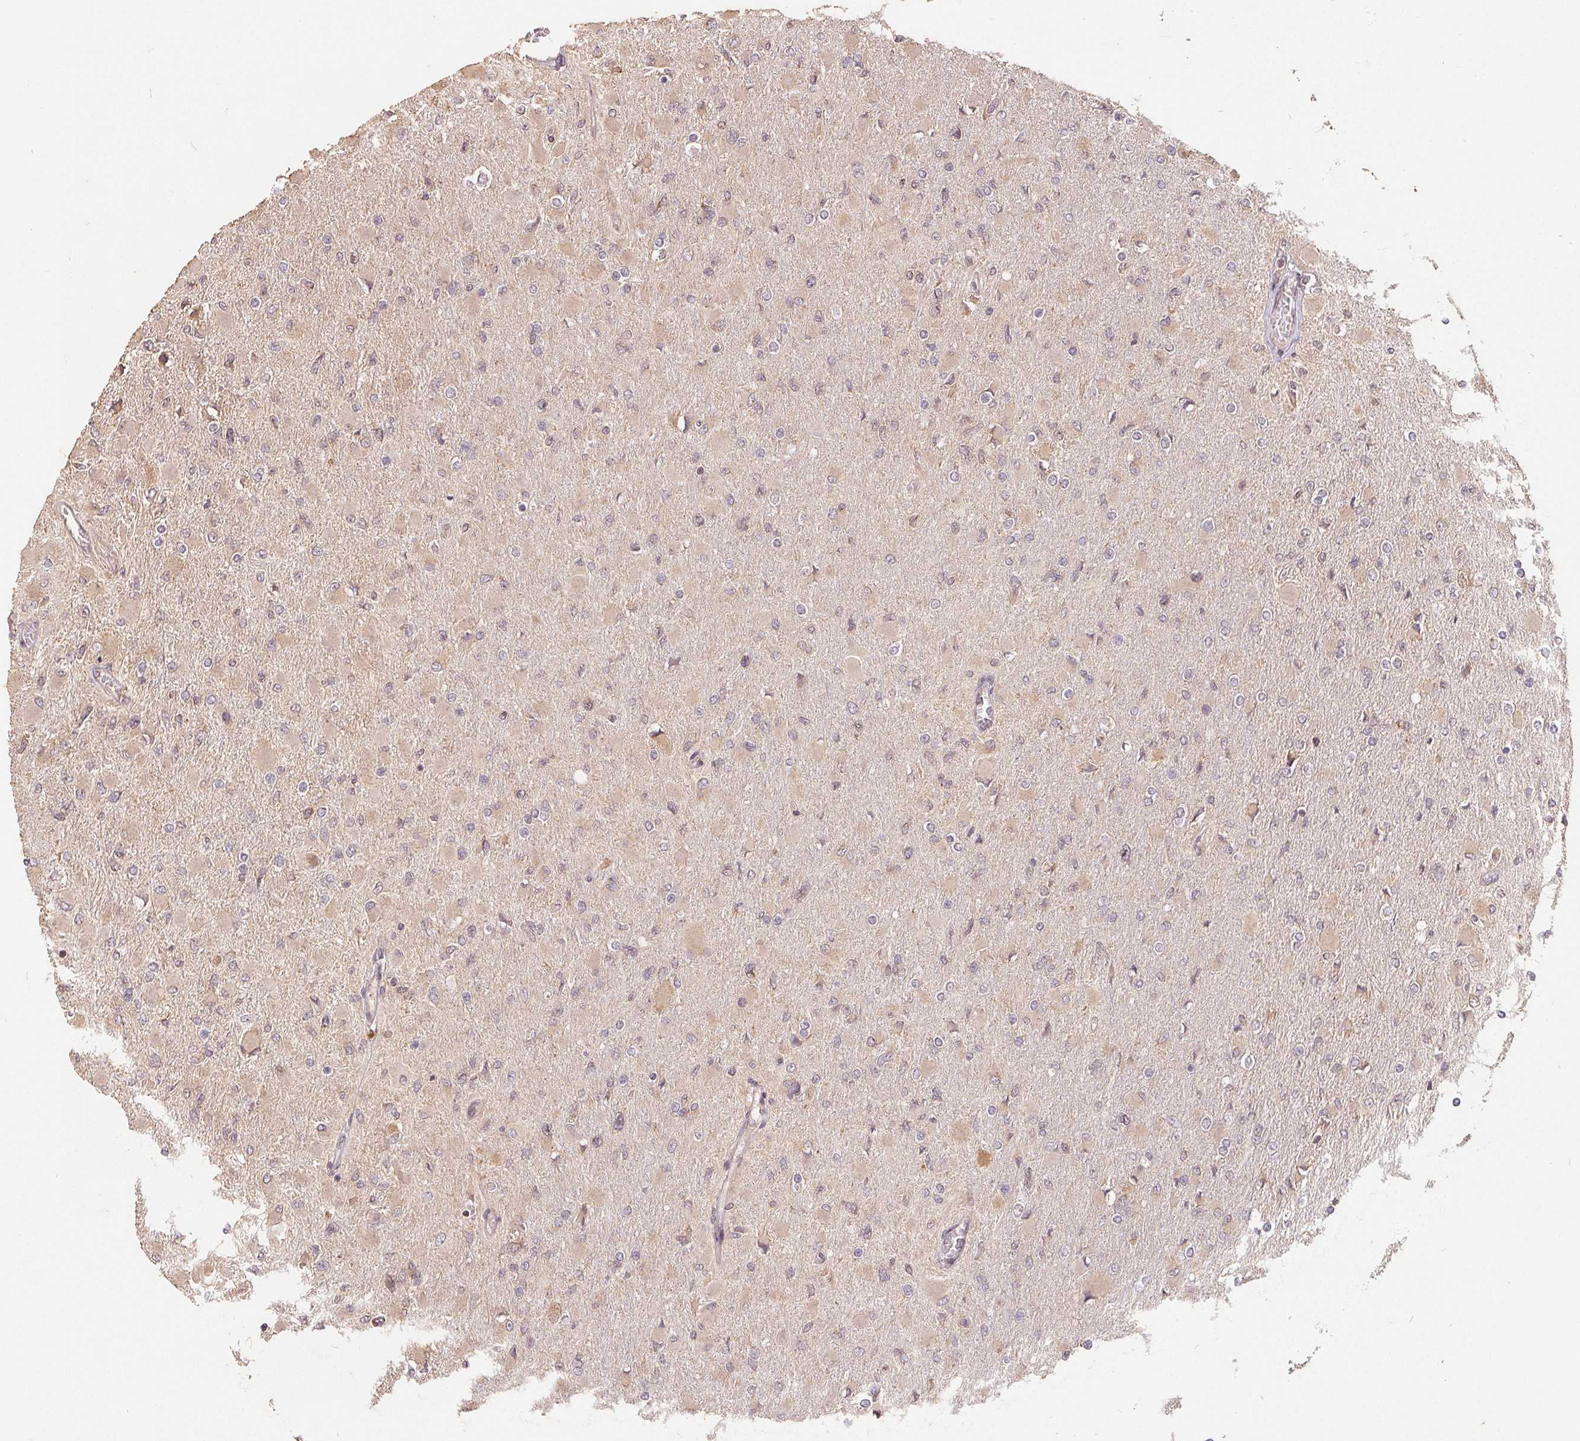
{"staining": {"intensity": "weak", "quantity": "25%-75%", "location": "cytoplasmic/membranous"}, "tissue": "glioma", "cell_type": "Tumor cells", "image_type": "cancer", "snomed": [{"axis": "morphology", "description": "Glioma, malignant, High grade"}, {"axis": "topography", "description": "Cerebral cortex"}], "caption": "Immunohistochemistry histopathology image of malignant glioma (high-grade) stained for a protein (brown), which displays low levels of weak cytoplasmic/membranous staining in approximately 25%-75% of tumor cells.", "gene": "CDIPT", "patient": {"sex": "female", "age": 36}}